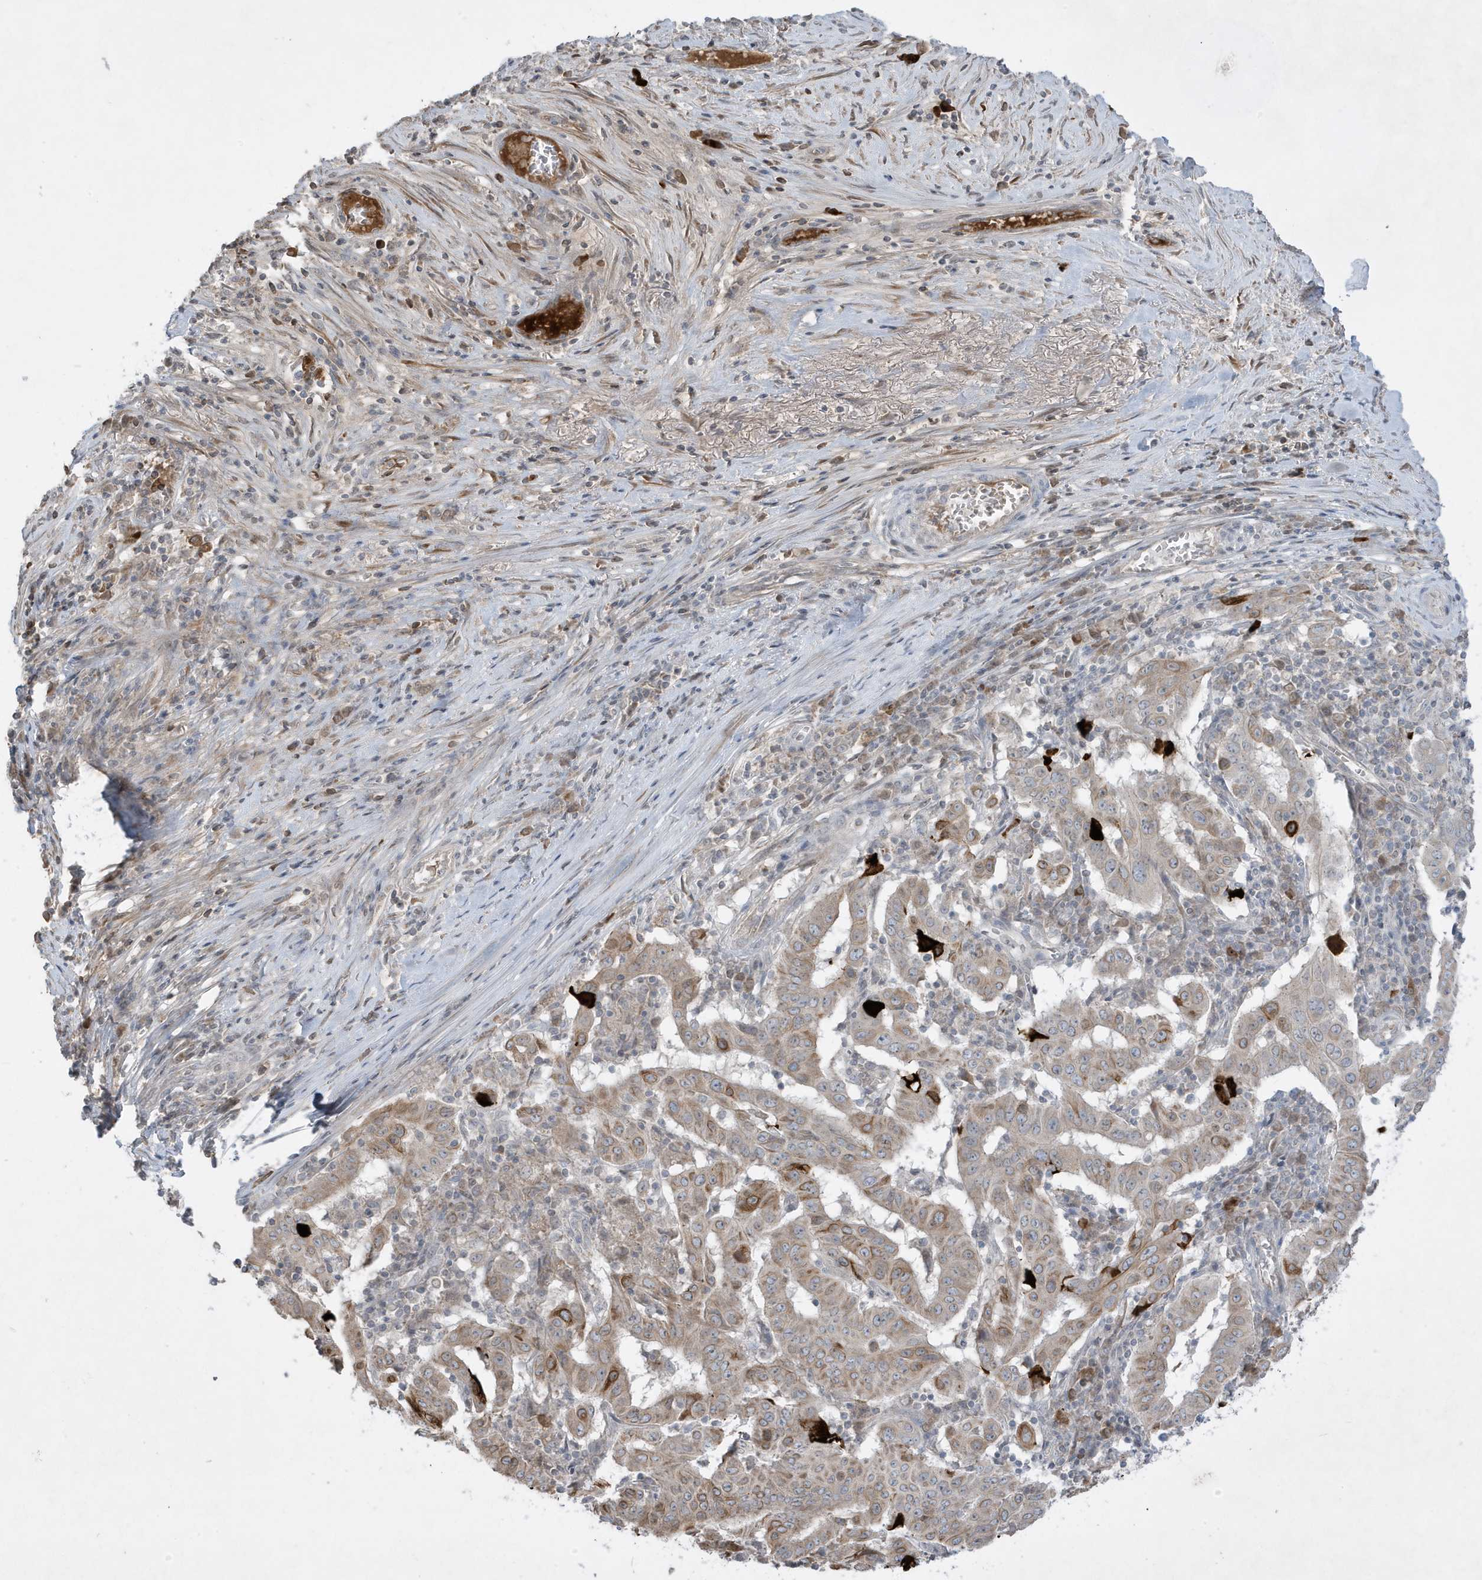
{"staining": {"intensity": "moderate", "quantity": ">75%", "location": "cytoplasmic/membranous"}, "tissue": "pancreatic cancer", "cell_type": "Tumor cells", "image_type": "cancer", "snomed": [{"axis": "morphology", "description": "Adenocarcinoma, NOS"}, {"axis": "topography", "description": "Pancreas"}], "caption": "High-magnification brightfield microscopy of pancreatic adenocarcinoma stained with DAB (brown) and counterstained with hematoxylin (blue). tumor cells exhibit moderate cytoplasmic/membranous positivity is identified in approximately>75% of cells.", "gene": "FNDC1", "patient": {"sex": "male", "age": 63}}